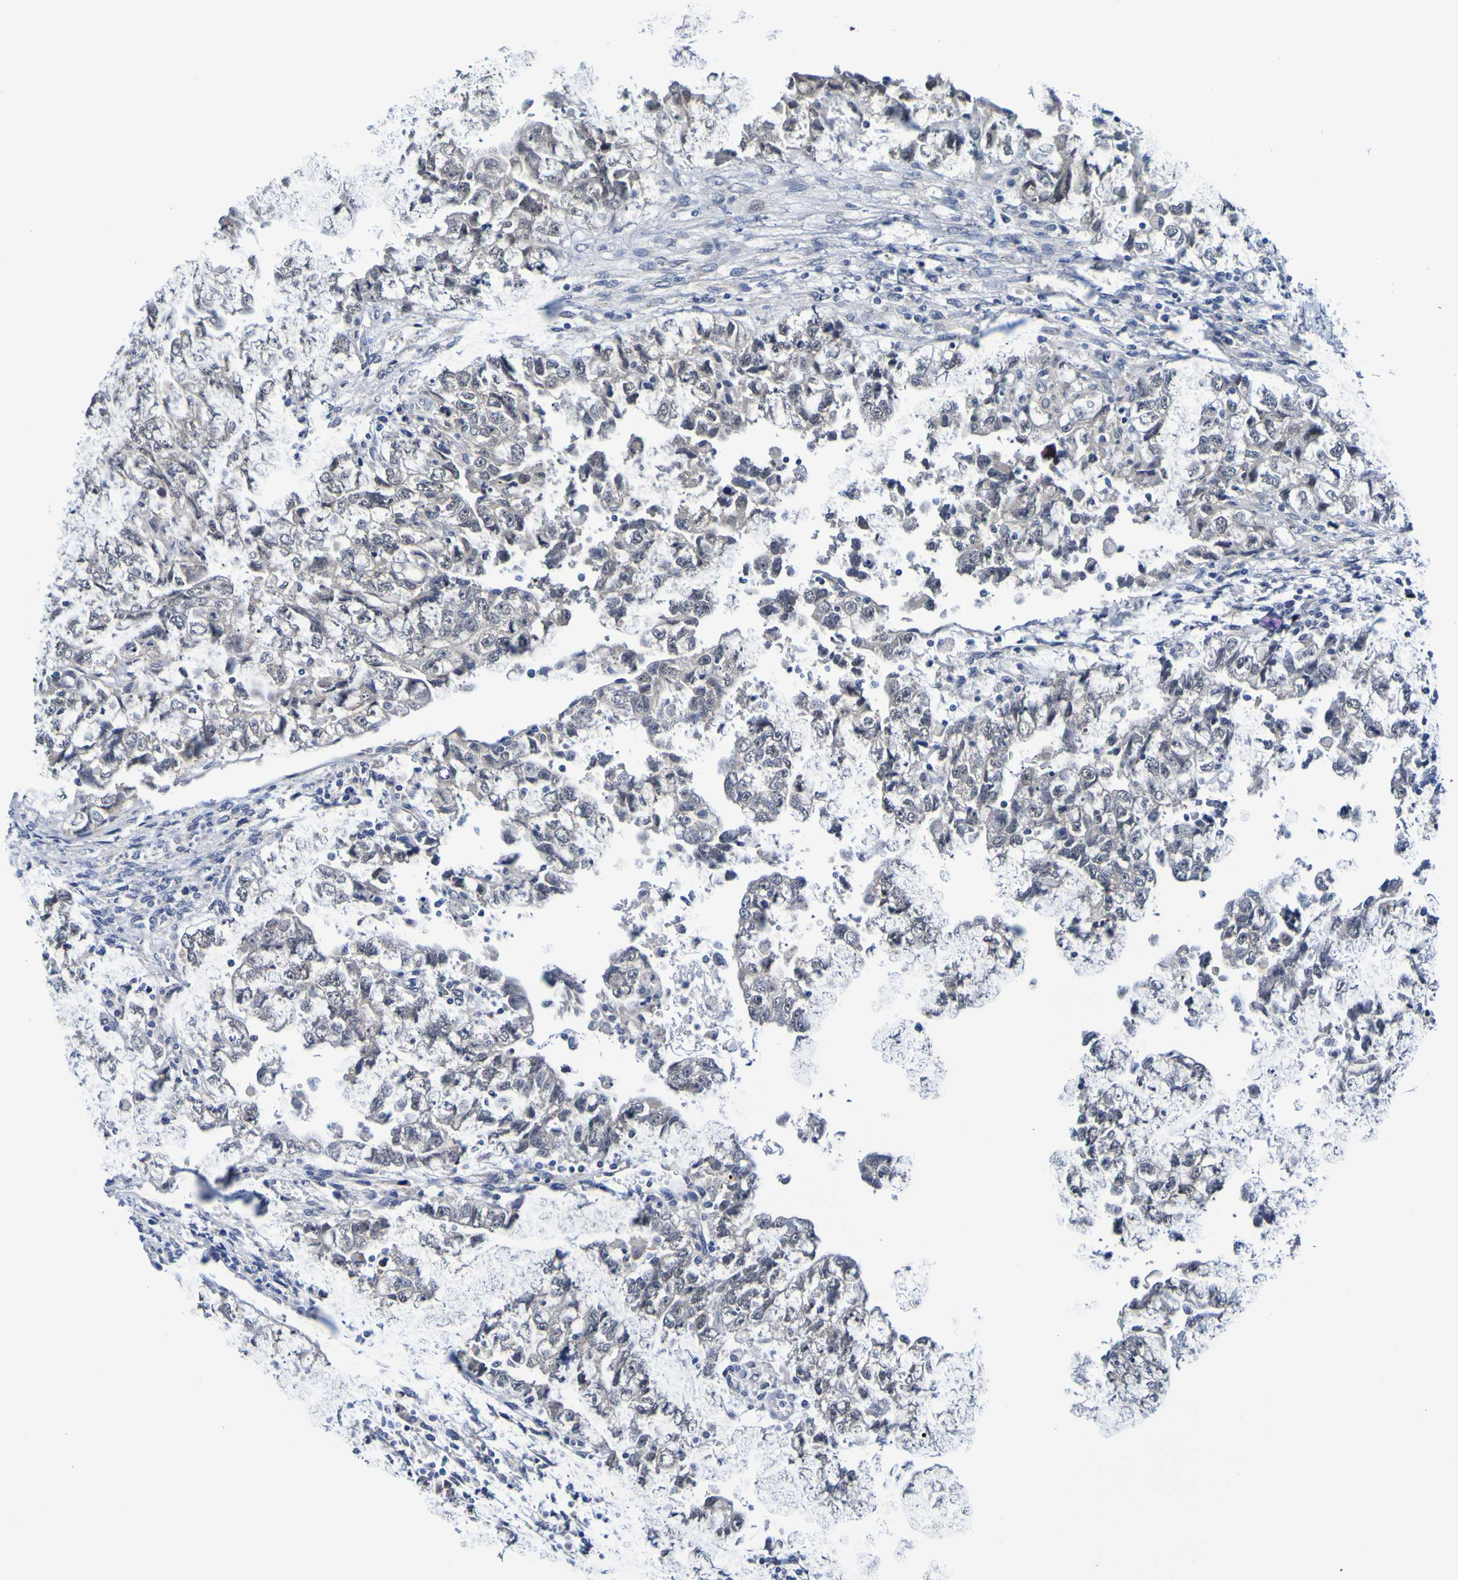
{"staining": {"intensity": "negative", "quantity": "none", "location": "none"}, "tissue": "testis cancer", "cell_type": "Tumor cells", "image_type": "cancer", "snomed": [{"axis": "morphology", "description": "Carcinoma, Embryonal, NOS"}, {"axis": "topography", "description": "Testis"}], "caption": "Immunohistochemistry (IHC) of human testis embryonal carcinoma demonstrates no expression in tumor cells. Nuclei are stained in blue.", "gene": "VMA21", "patient": {"sex": "male", "age": 36}}